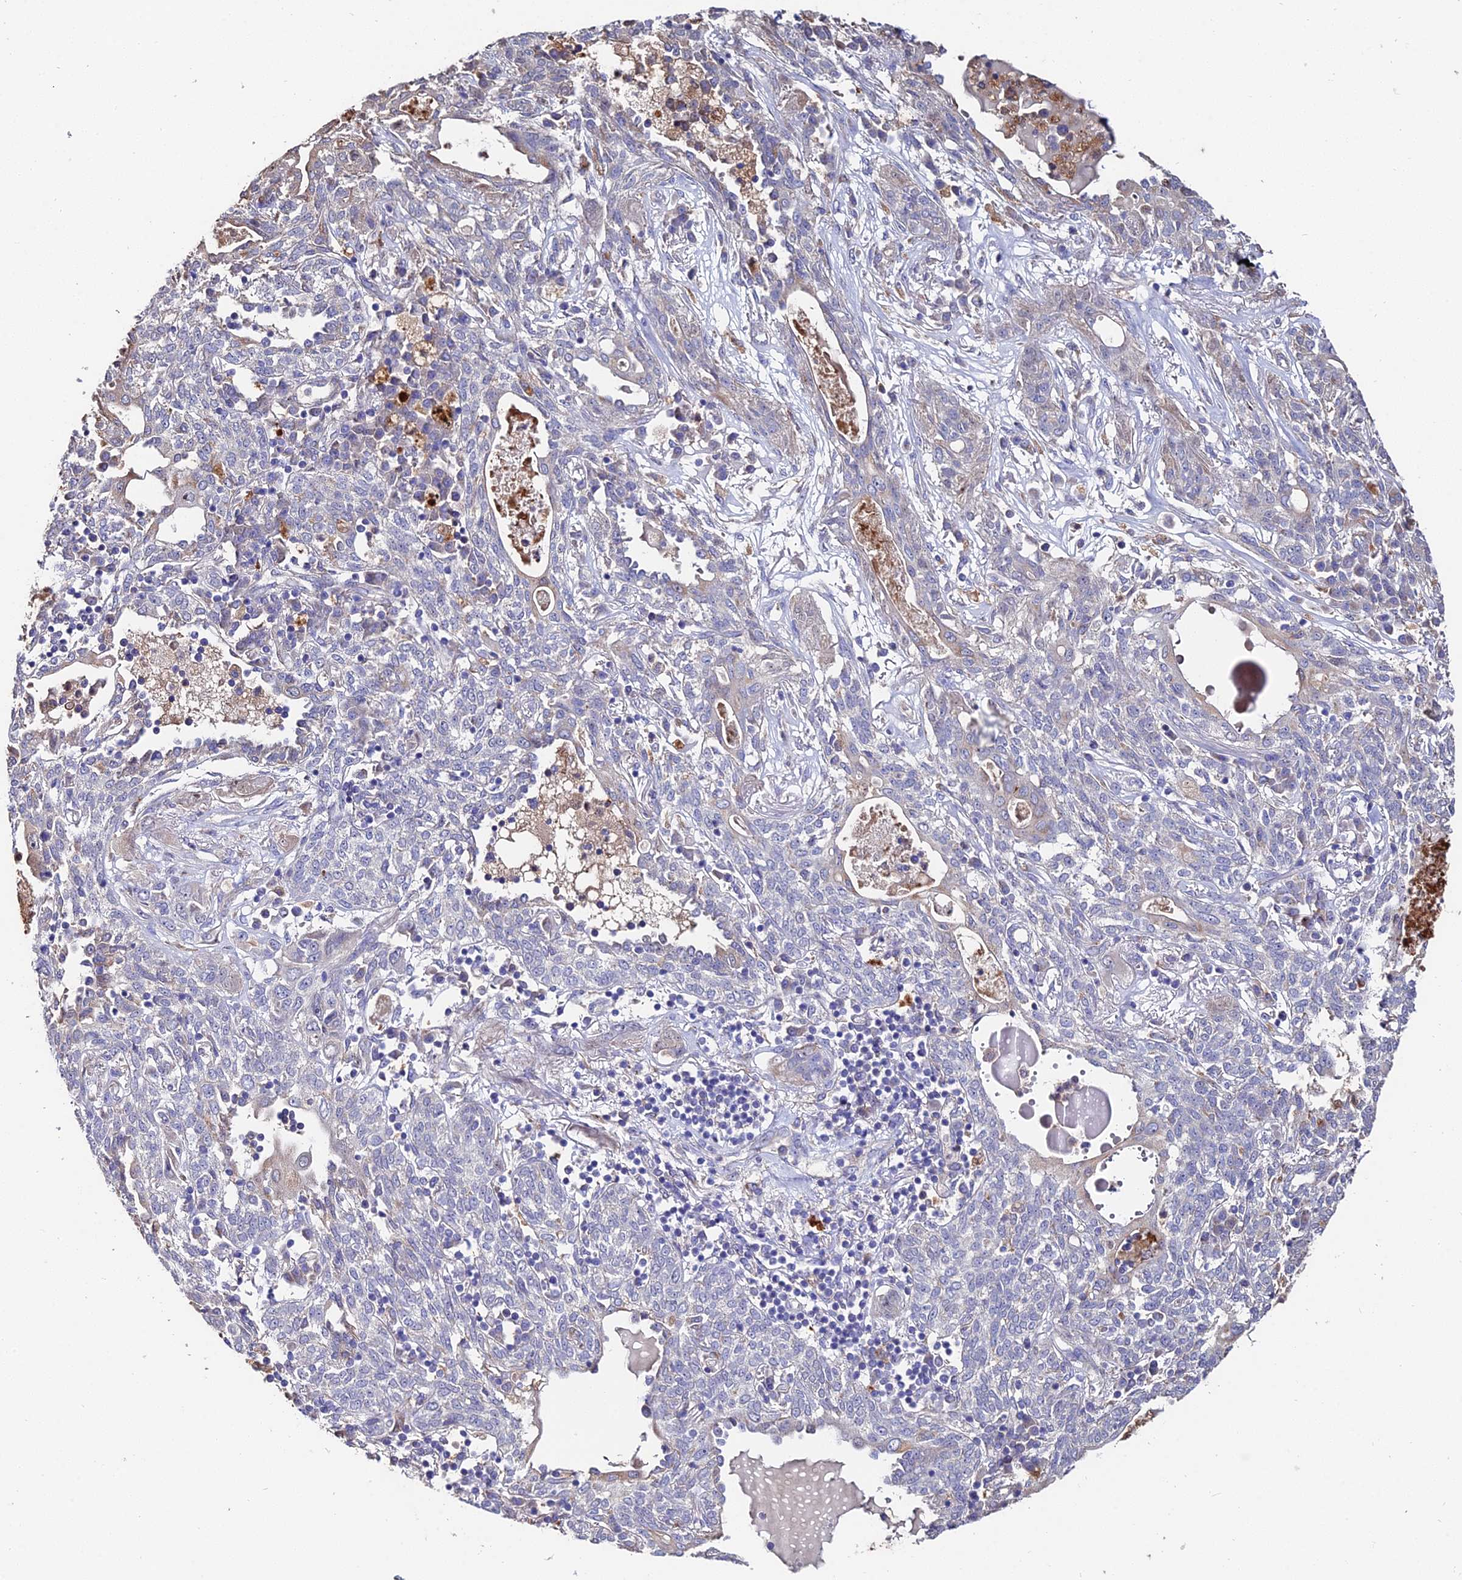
{"staining": {"intensity": "negative", "quantity": "none", "location": "none"}, "tissue": "lung cancer", "cell_type": "Tumor cells", "image_type": "cancer", "snomed": [{"axis": "morphology", "description": "Squamous cell carcinoma, NOS"}, {"axis": "topography", "description": "Lung"}], "caption": "Tumor cells show no significant expression in squamous cell carcinoma (lung).", "gene": "ACTR5", "patient": {"sex": "female", "age": 70}}